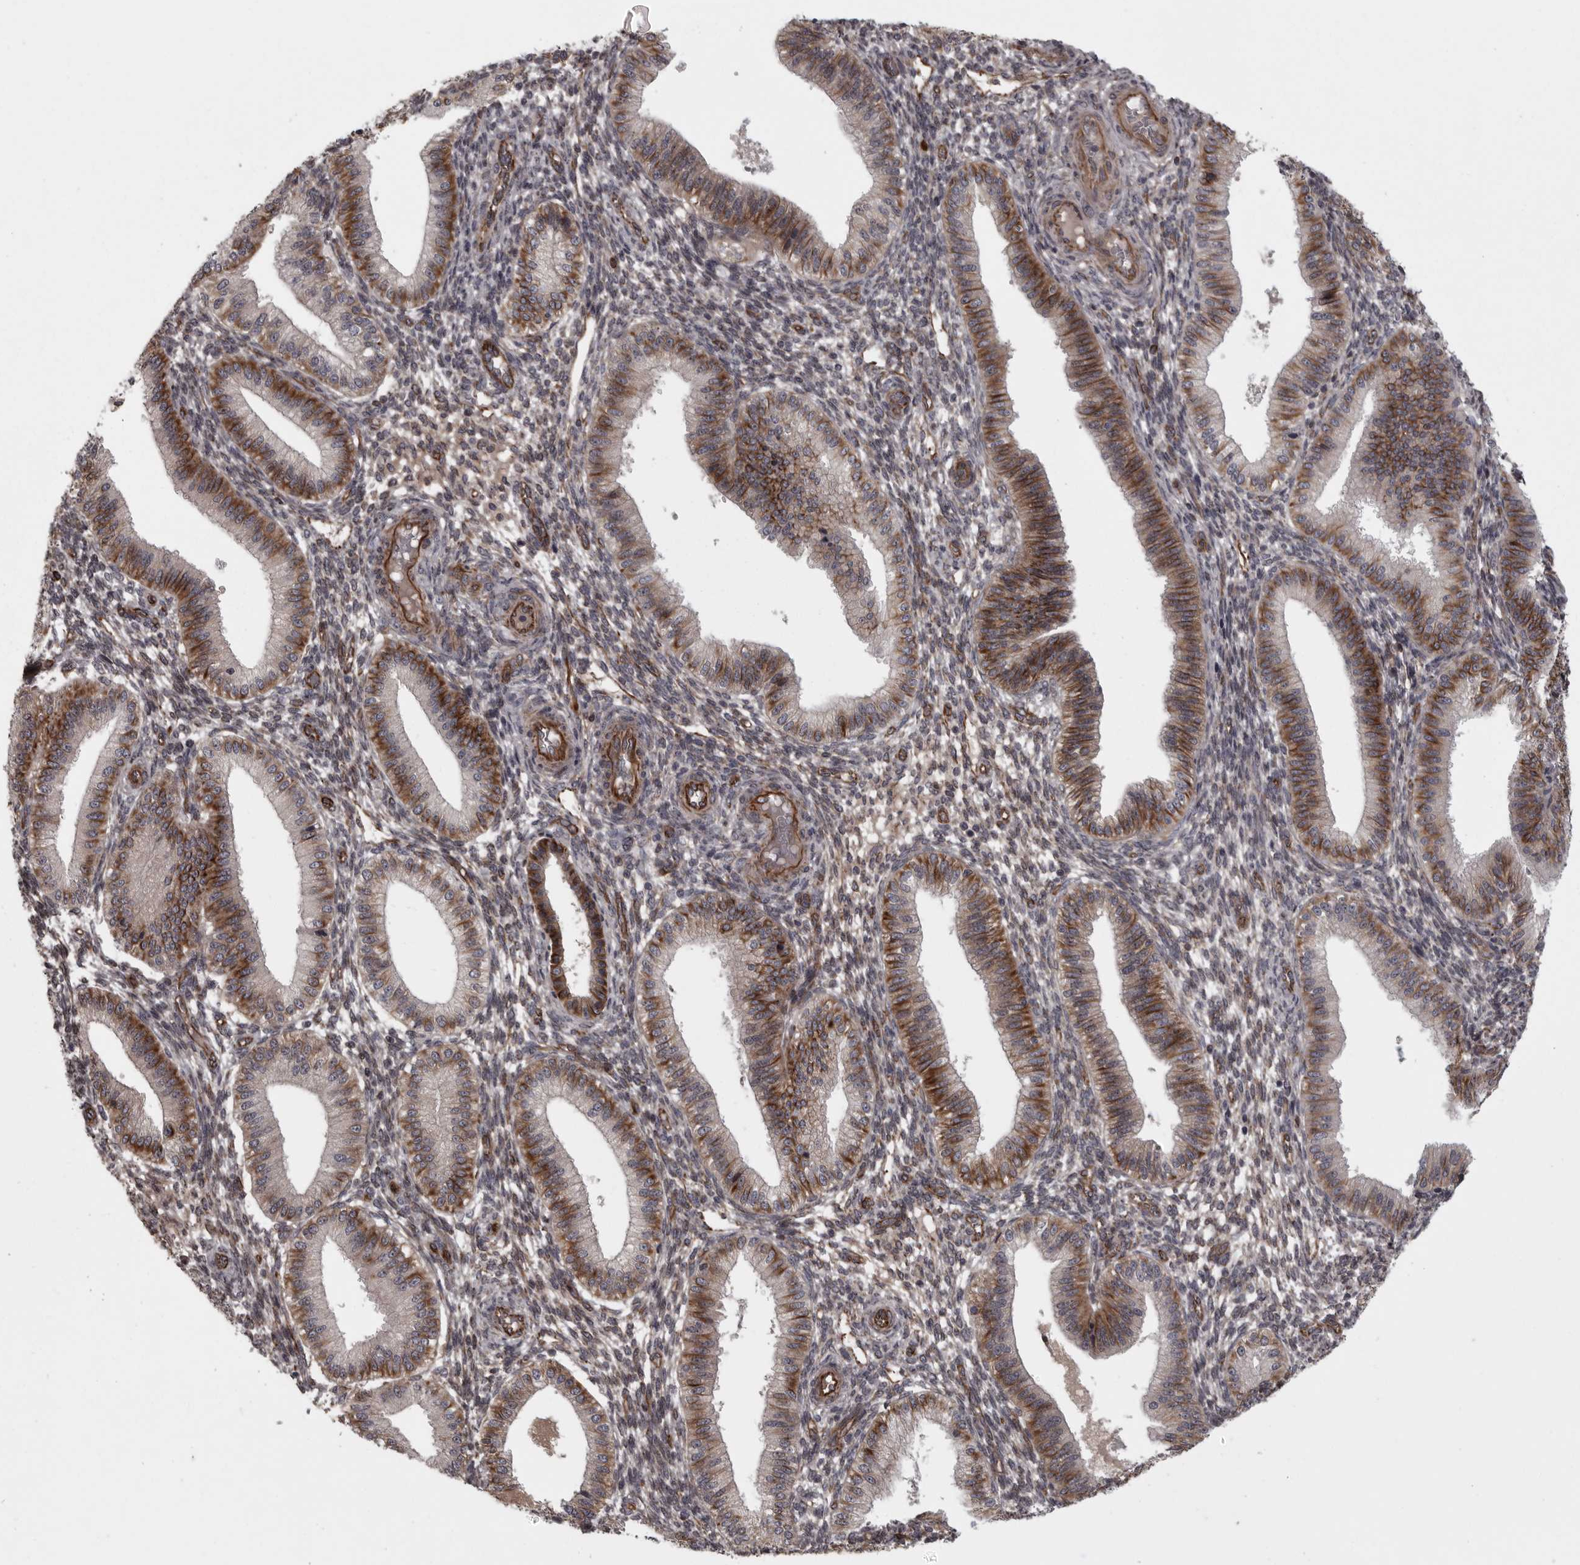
{"staining": {"intensity": "moderate", "quantity": "25%-75%", "location": "cytoplasmic/membranous"}, "tissue": "endometrium", "cell_type": "Cells in endometrial stroma", "image_type": "normal", "snomed": [{"axis": "morphology", "description": "Normal tissue, NOS"}, {"axis": "topography", "description": "Endometrium"}], "caption": "Endometrium stained with DAB immunohistochemistry exhibits medium levels of moderate cytoplasmic/membranous staining in approximately 25%-75% of cells in endometrial stroma.", "gene": "FAAP100", "patient": {"sex": "female", "age": 39}}